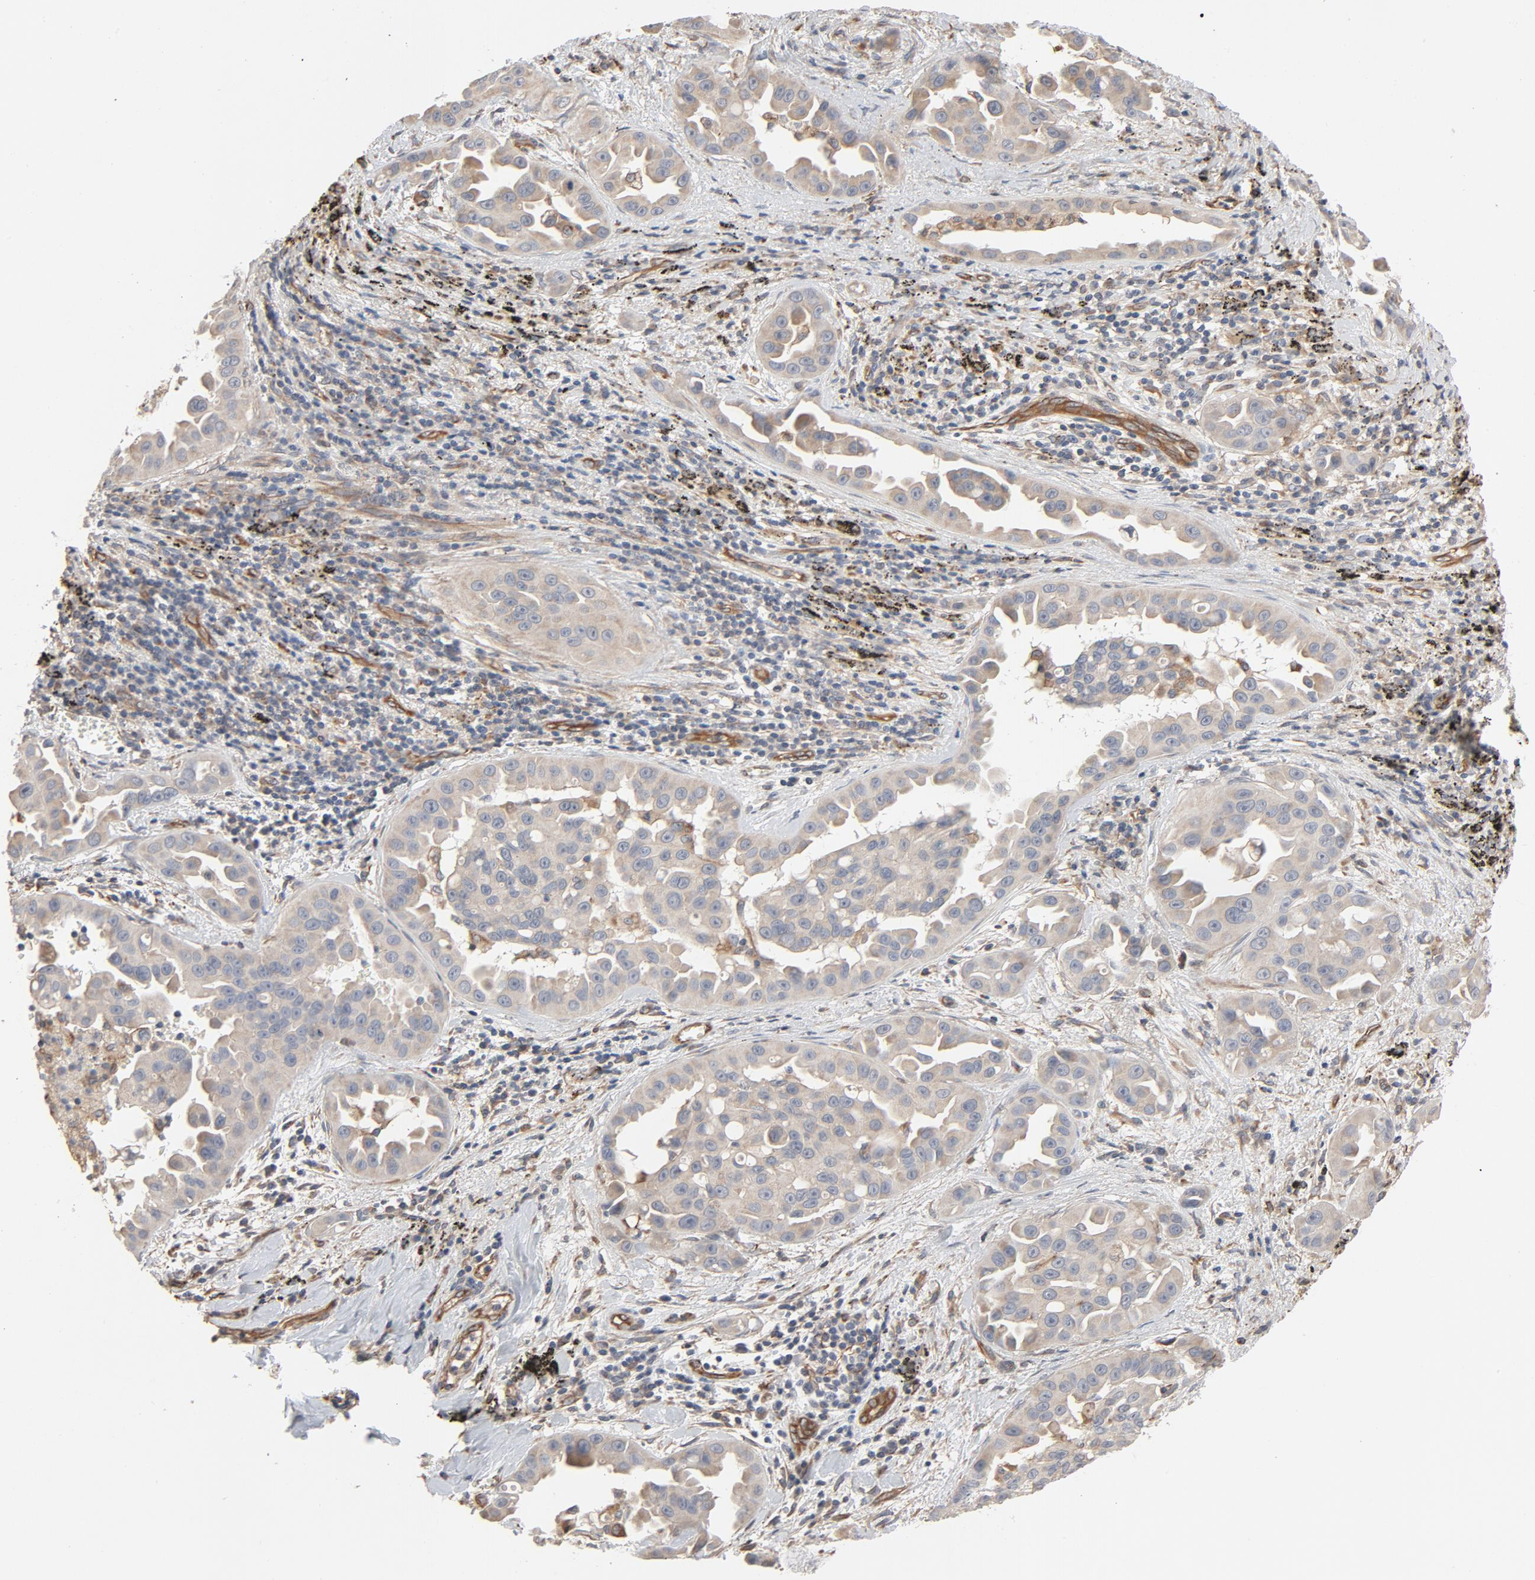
{"staining": {"intensity": "moderate", "quantity": ">75%", "location": "cytoplasmic/membranous"}, "tissue": "lung cancer", "cell_type": "Tumor cells", "image_type": "cancer", "snomed": [{"axis": "morphology", "description": "Normal tissue, NOS"}, {"axis": "morphology", "description": "Adenocarcinoma, NOS"}, {"axis": "topography", "description": "Bronchus"}], "caption": "A medium amount of moderate cytoplasmic/membranous positivity is appreciated in about >75% of tumor cells in lung adenocarcinoma tissue. (DAB (3,3'-diaminobenzidine) IHC with brightfield microscopy, high magnification).", "gene": "TRIOBP", "patient": {"sex": "male", "age": 68}}